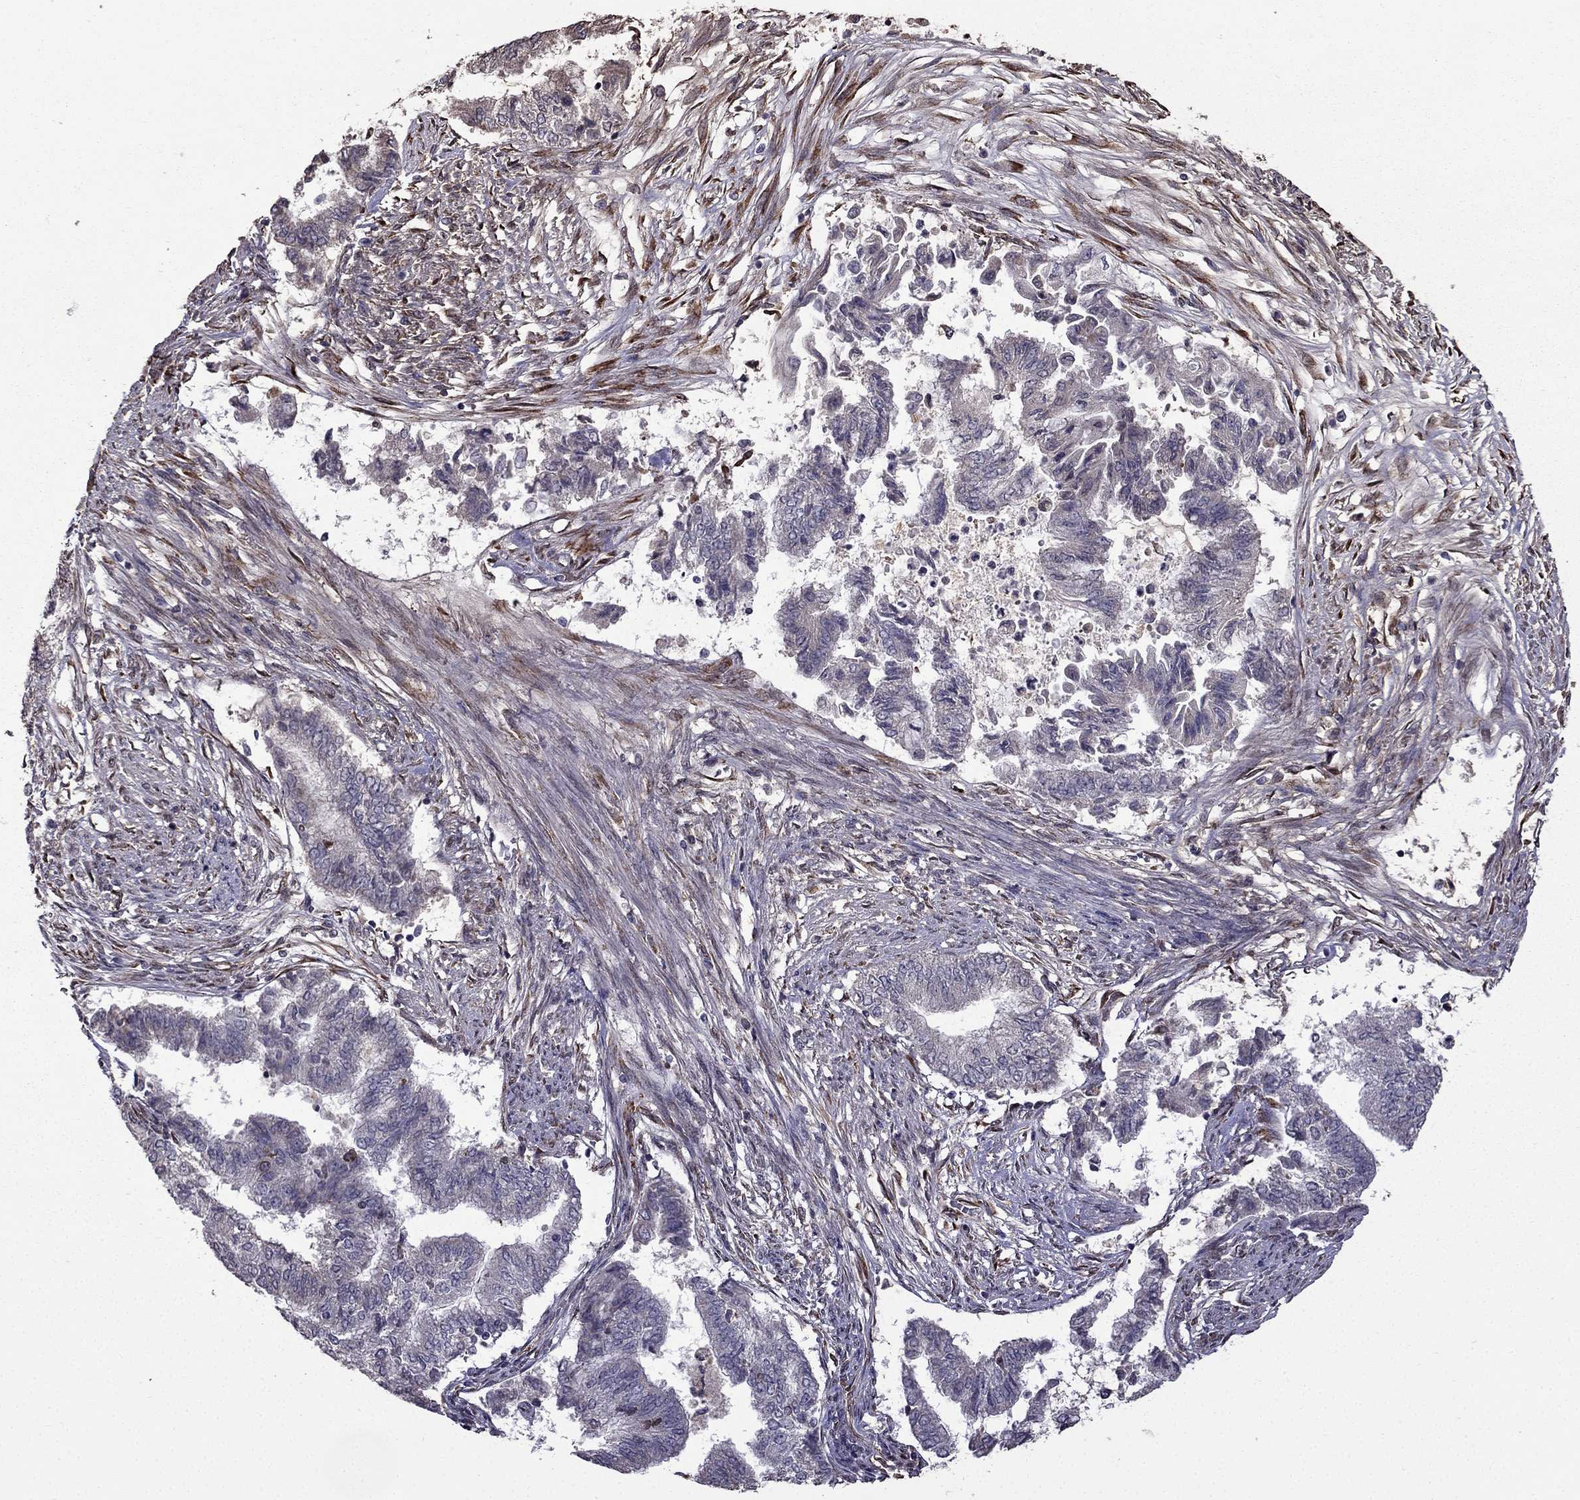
{"staining": {"intensity": "negative", "quantity": "none", "location": "none"}, "tissue": "endometrial cancer", "cell_type": "Tumor cells", "image_type": "cancer", "snomed": [{"axis": "morphology", "description": "Adenocarcinoma, NOS"}, {"axis": "topography", "description": "Endometrium"}], "caption": "A micrograph of endometrial adenocarcinoma stained for a protein exhibits no brown staining in tumor cells.", "gene": "IKBIP", "patient": {"sex": "female", "age": 65}}